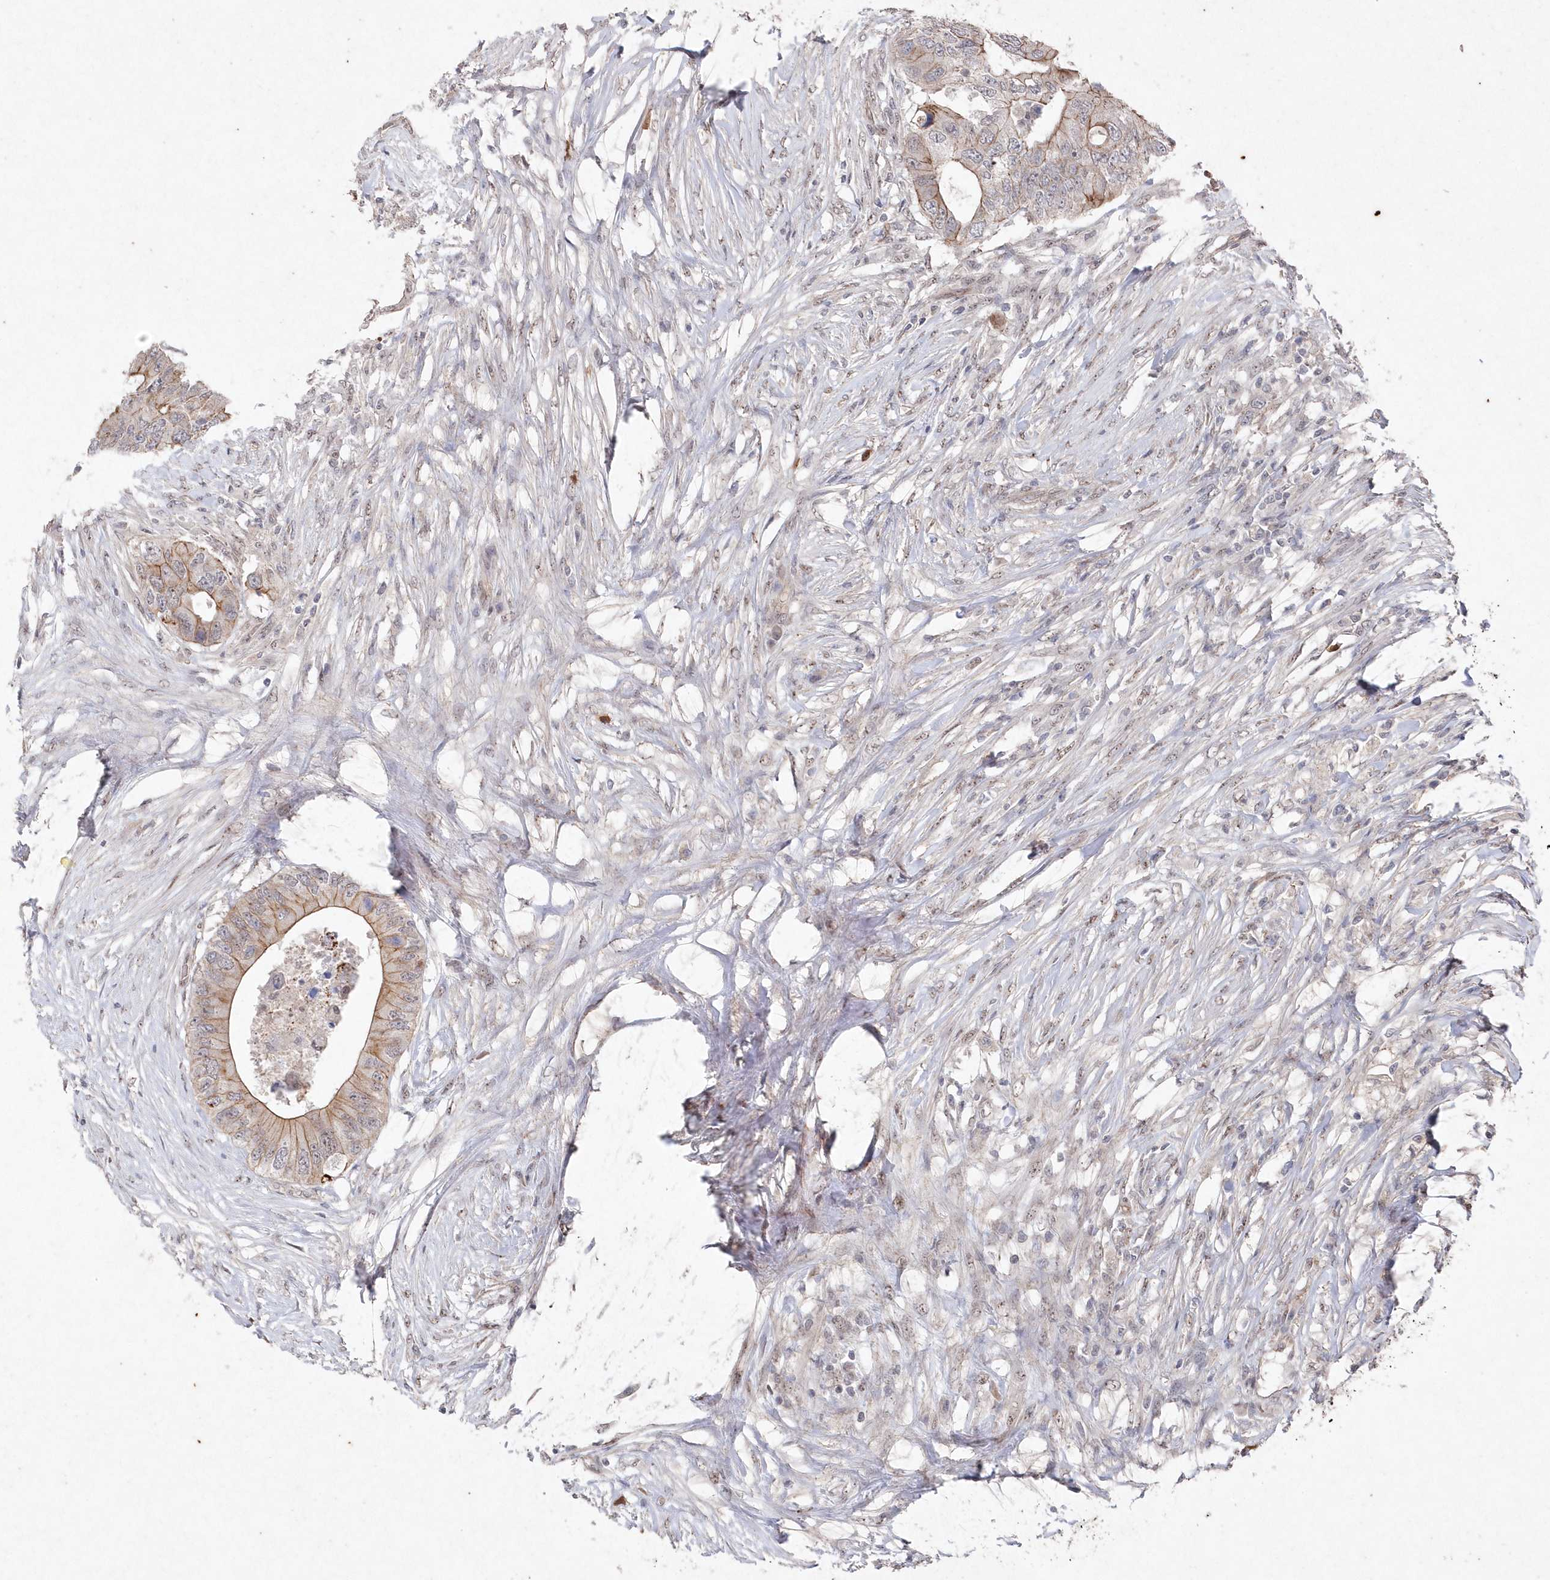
{"staining": {"intensity": "moderate", "quantity": "25%-75%", "location": "cytoplasmic/membranous"}, "tissue": "colorectal cancer", "cell_type": "Tumor cells", "image_type": "cancer", "snomed": [{"axis": "morphology", "description": "Adenocarcinoma, NOS"}, {"axis": "topography", "description": "Colon"}], "caption": "A photomicrograph of colorectal cancer stained for a protein demonstrates moderate cytoplasmic/membranous brown staining in tumor cells.", "gene": "VSIG2", "patient": {"sex": "male", "age": 71}}